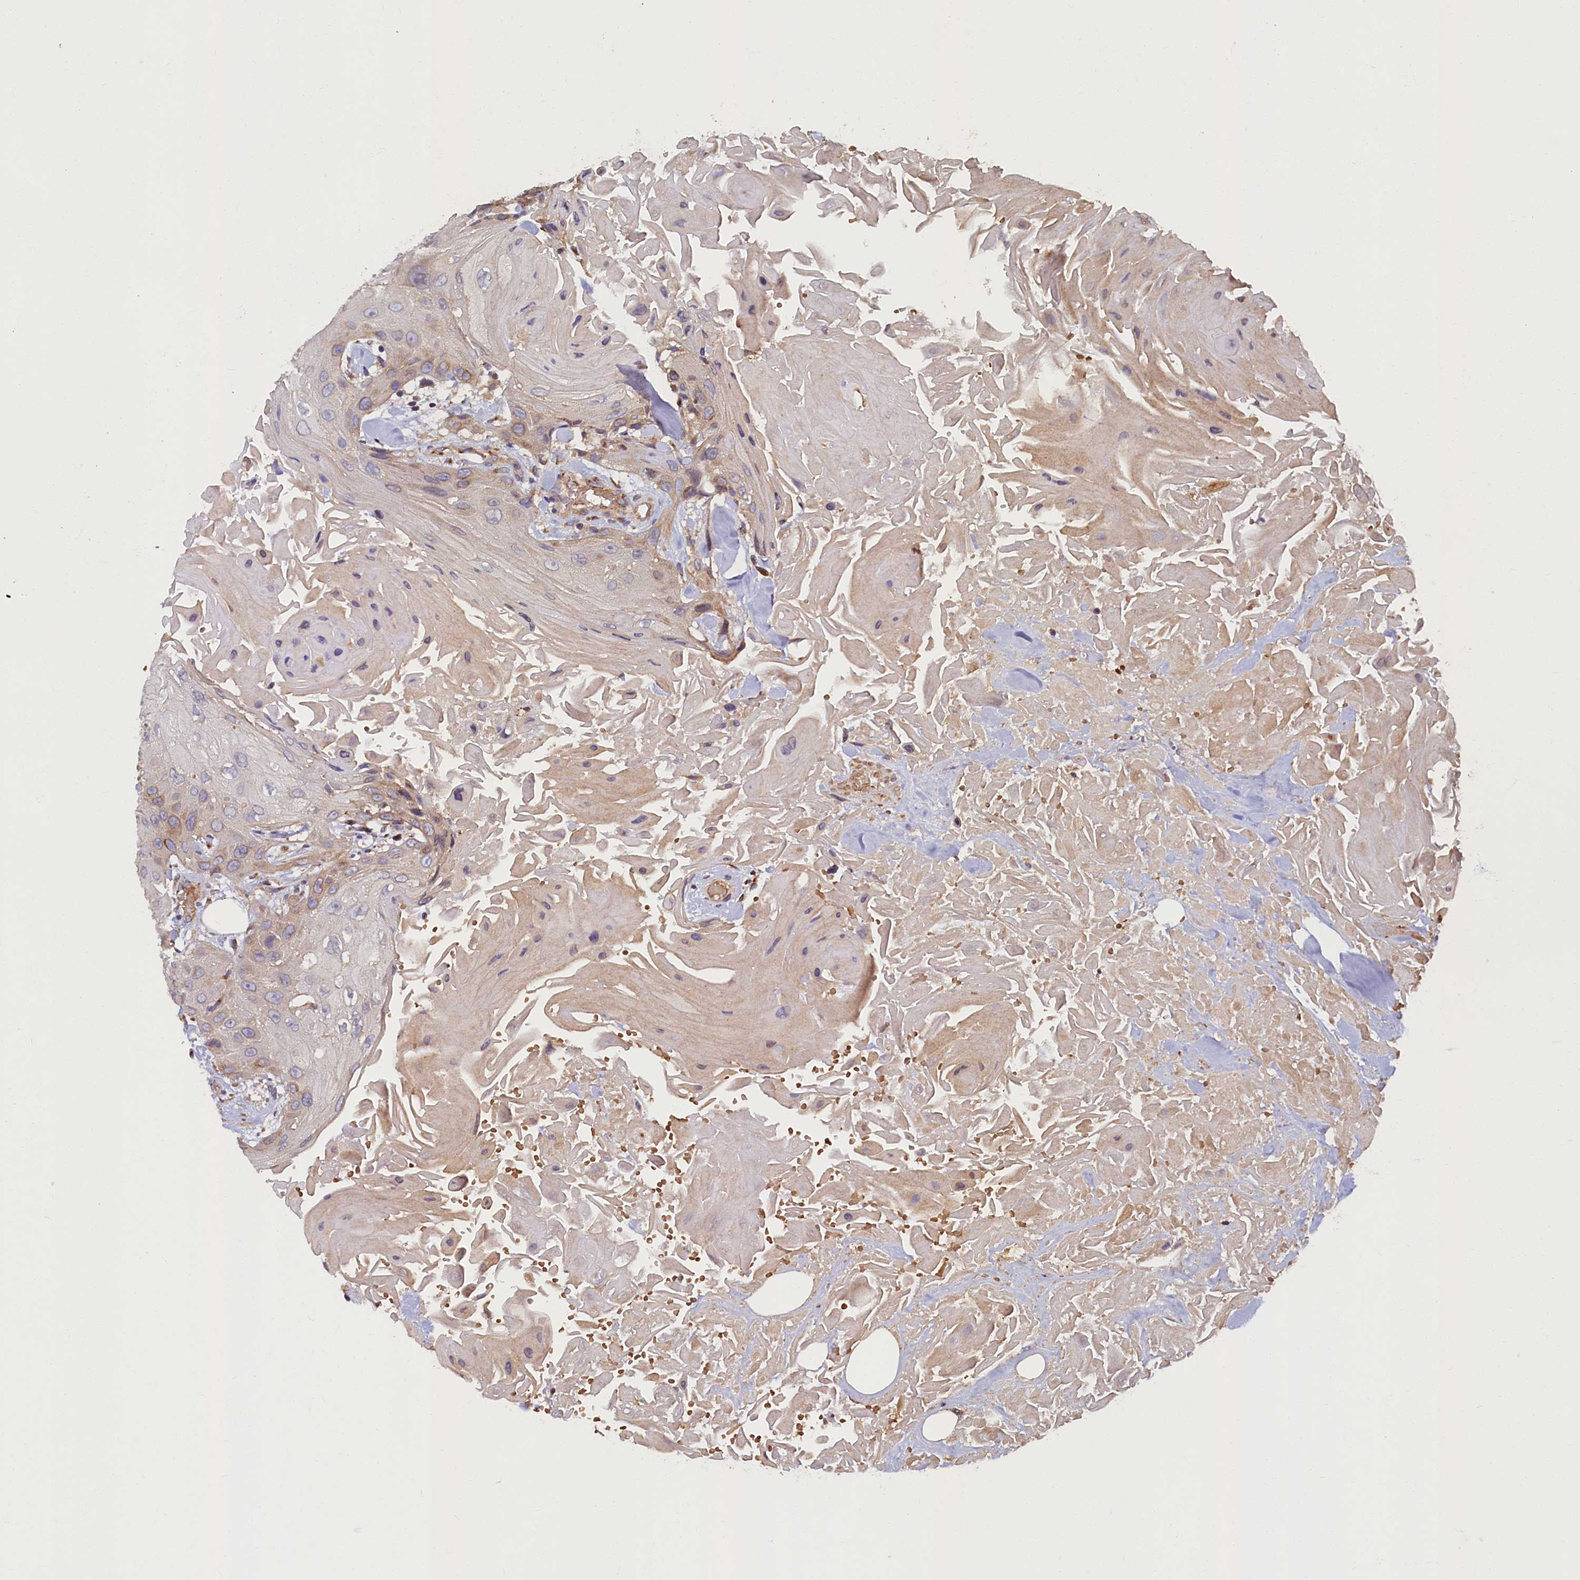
{"staining": {"intensity": "weak", "quantity": "<25%", "location": "cytoplasmic/membranous"}, "tissue": "head and neck cancer", "cell_type": "Tumor cells", "image_type": "cancer", "snomed": [{"axis": "morphology", "description": "Squamous cell carcinoma, NOS"}, {"axis": "topography", "description": "Head-Neck"}], "caption": "Immunohistochemistry (IHC) photomicrograph of head and neck cancer (squamous cell carcinoma) stained for a protein (brown), which exhibits no staining in tumor cells.", "gene": "TMEM181", "patient": {"sex": "male", "age": 81}}